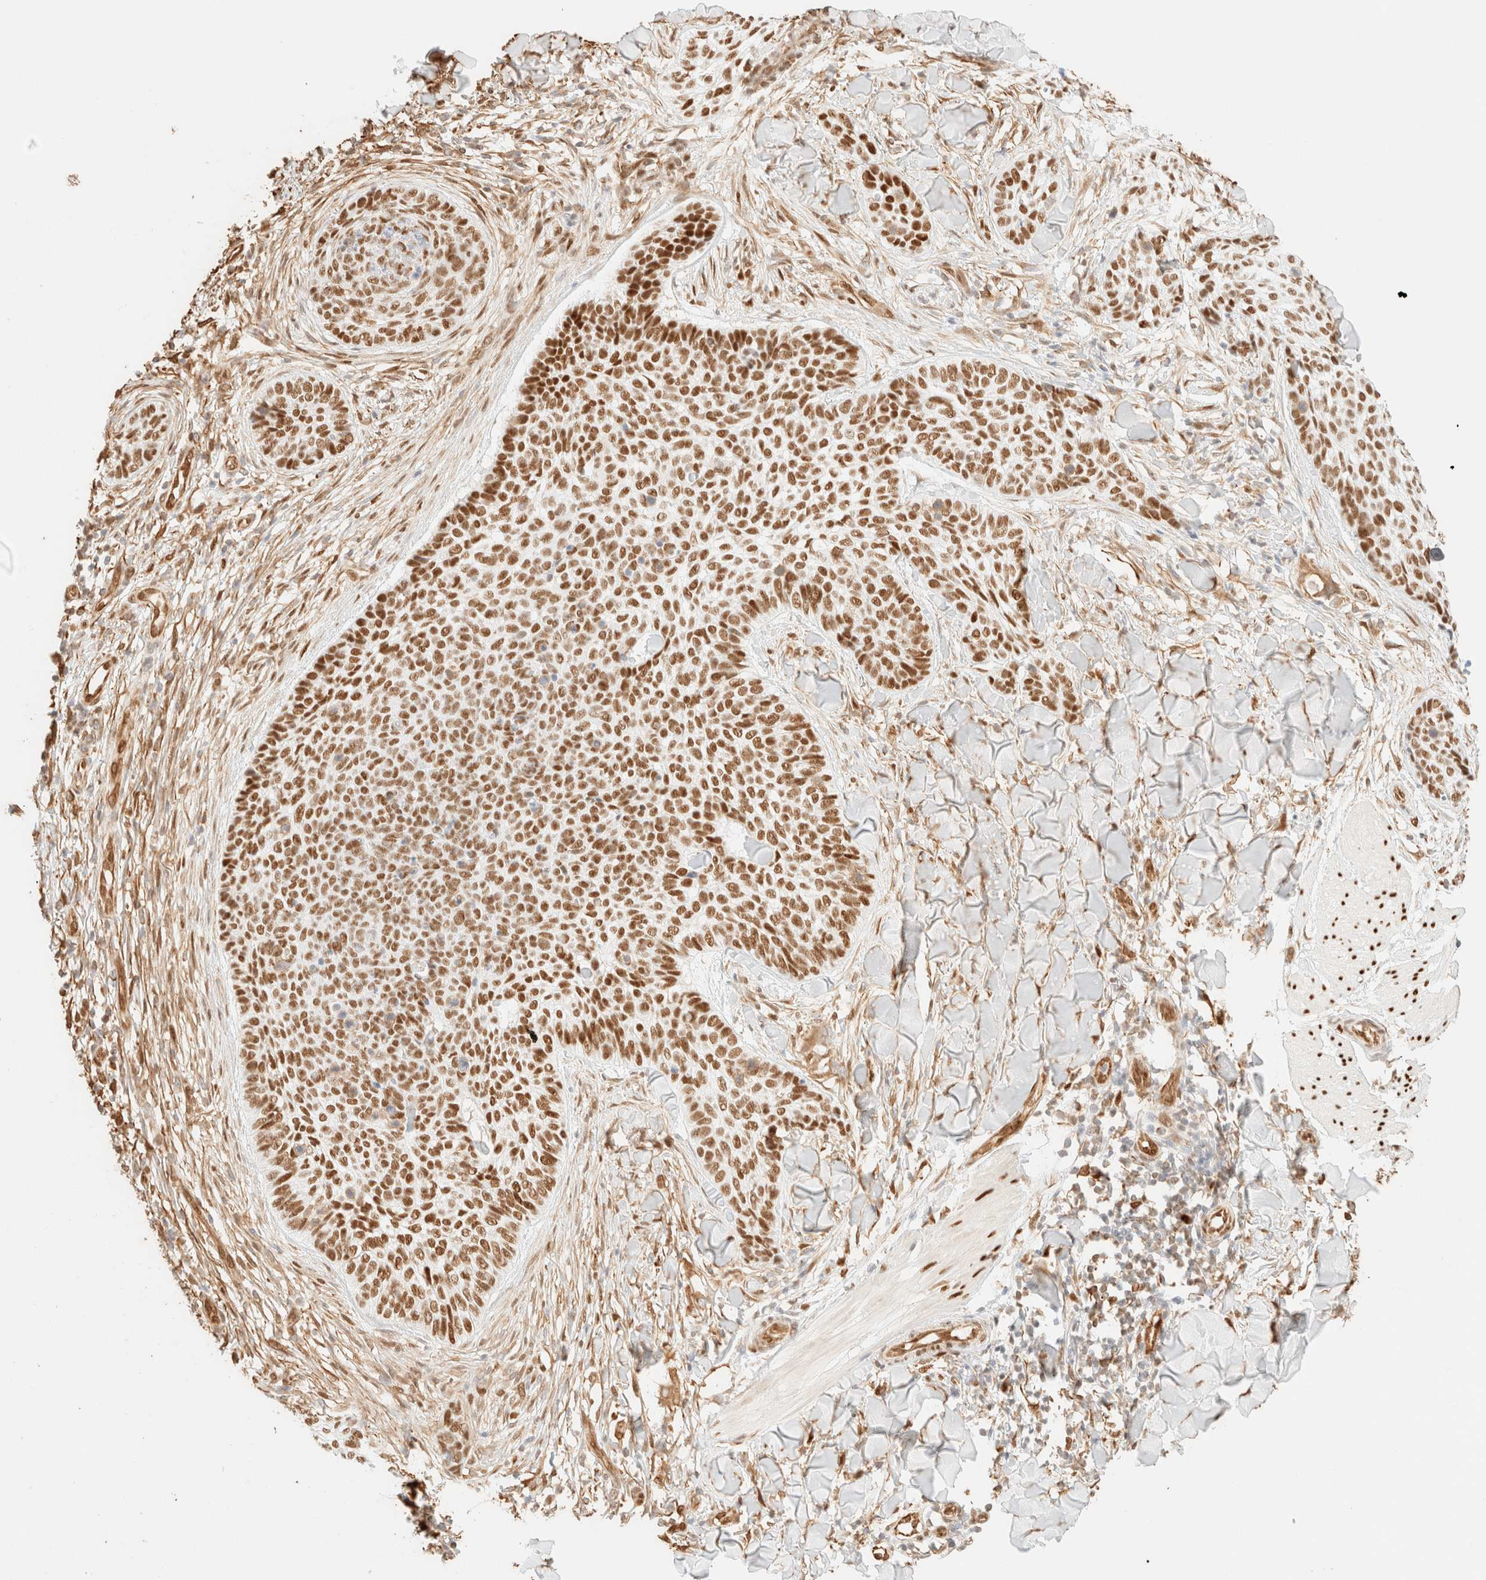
{"staining": {"intensity": "strong", "quantity": ">75%", "location": "nuclear"}, "tissue": "skin cancer", "cell_type": "Tumor cells", "image_type": "cancer", "snomed": [{"axis": "morphology", "description": "Normal tissue, NOS"}, {"axis": "morphology", "description": "Basal cell carcinoma"}, {"axis": "topography", "description": "Skin"}], "caption": "Immunohistochemical staining of human skin basal cell carcinoma demonstrates high levels of strong nuclear expression in approximately >75% of tumor cells.", "gene": "ZSCAN18", "patient": {"sex": "male", "age": 67}}